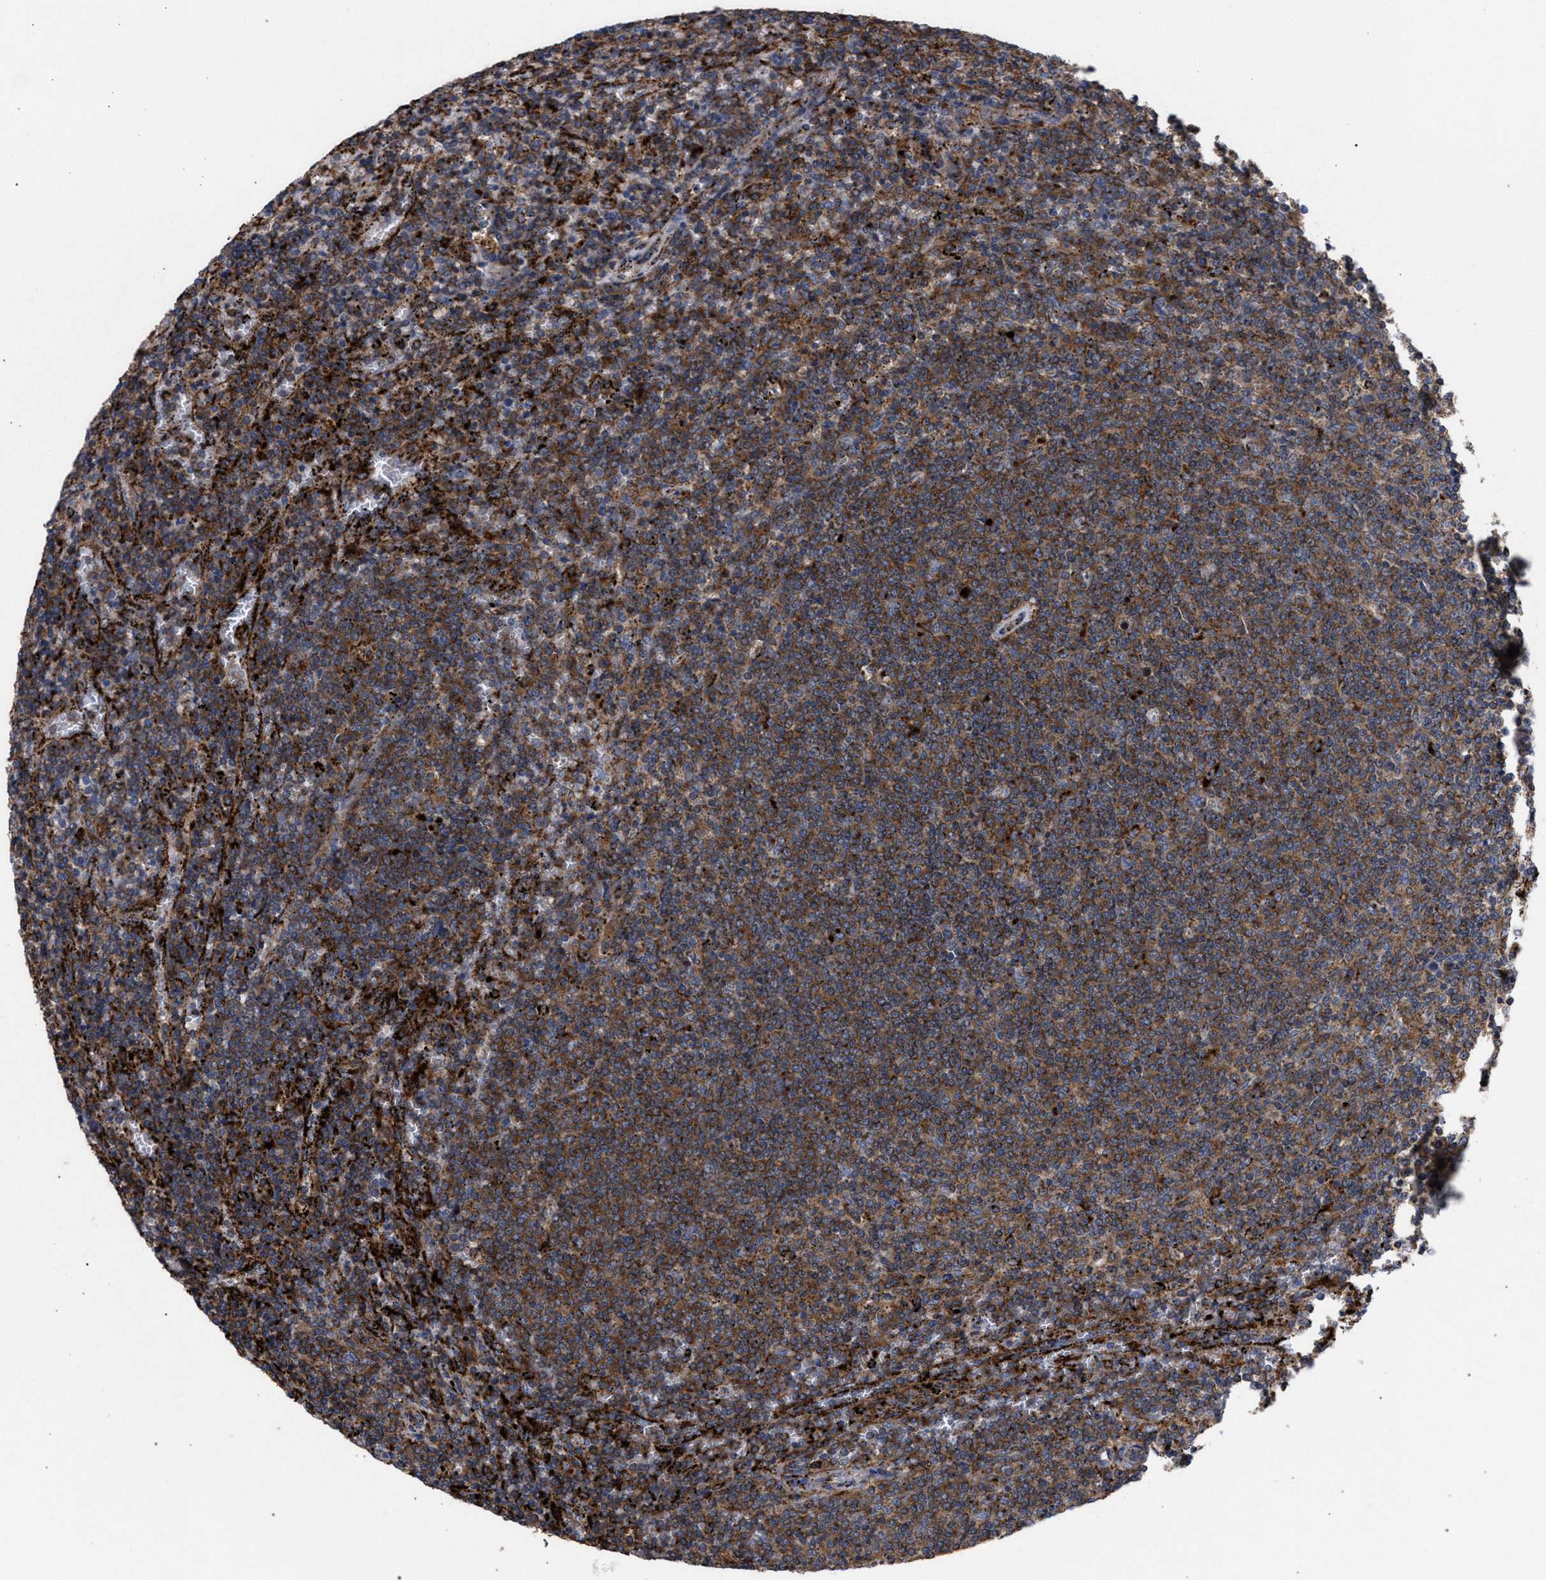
{"staining": {"intensity": "strong", "quantity": ">75%", "location": "cytoplasmic/membranous"}, "tissue": "lymphoma", "cell_type": "Tumor cells", "image_type": "cancer", "snomed": [{"axis": "morphology", "description": "Malignant lymphoma, non-Hodgkin's type, Low grade"}, {"axis": "topography", "description": "Spleen"}], "caption": "Protein positivity by IHC reveals strong cytoplasmic/membranous staining in about >75% of tumor cells in lymphoma. The staining is performed using DAB brown chromogen to label protein expression. The nuclei are counter-stained blue using hematoxylin.", "gene": "PPT1", "patient": {"sex": "female", "age": 50}}